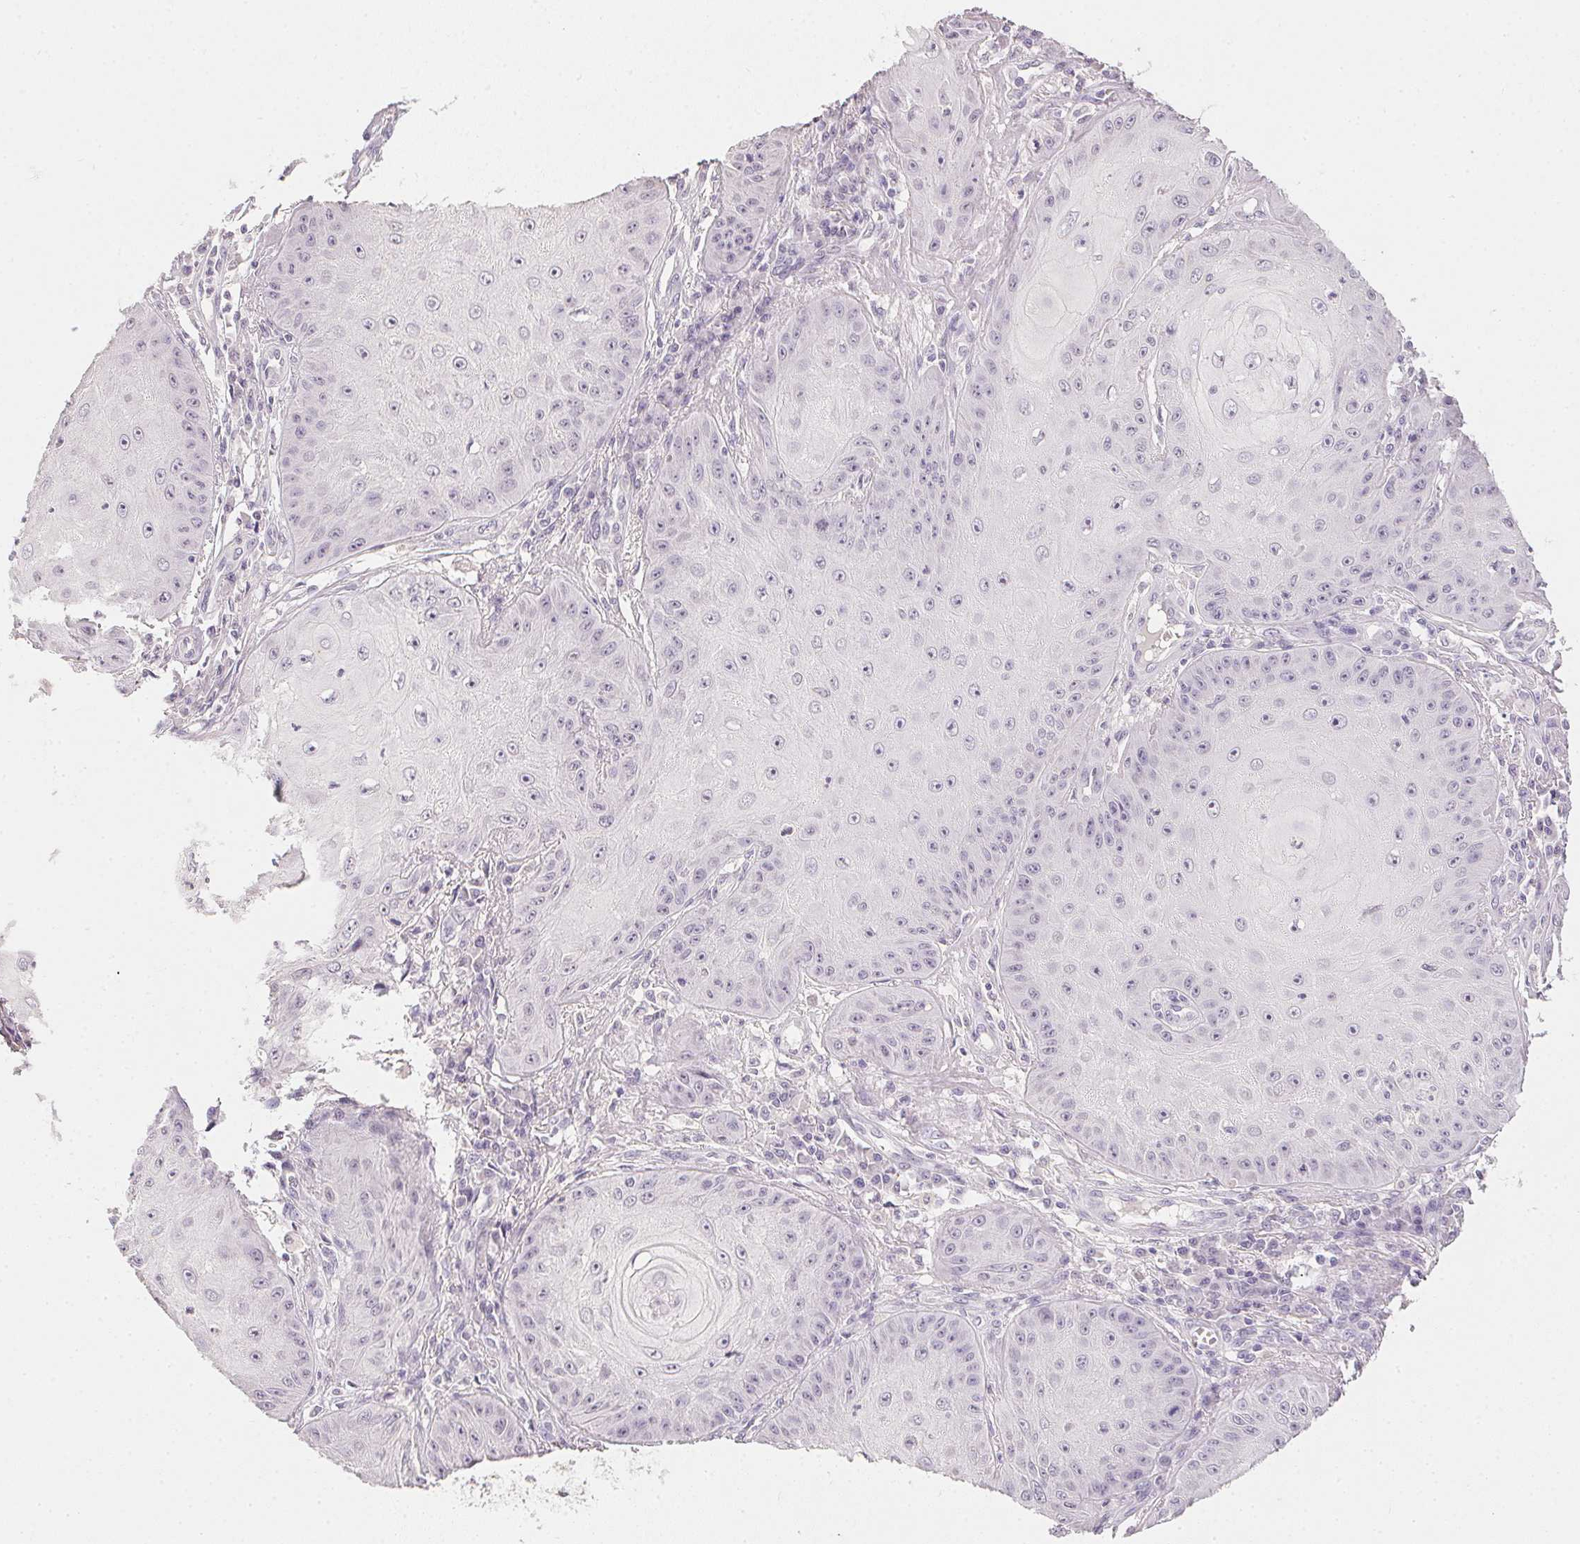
{"staining": {"intensity": "weak", "quantity": "<25%", "location": "nuclear"}, "tissue": "skin cancer", "cell_type": "Tumor cells", "image_type": "cancer", "snomed": [{"axis": "morphology", "description": "Squamous cell carcinoma, NOS"}, {"axis": "topography", "description": "Skin"}], "caption": "The micrograph demonstrates no staining of tumor cells in skin cancer (squamous cell carcinoma).", "gene": "PPY", "patient": {"sex": "male", "age": 70}}